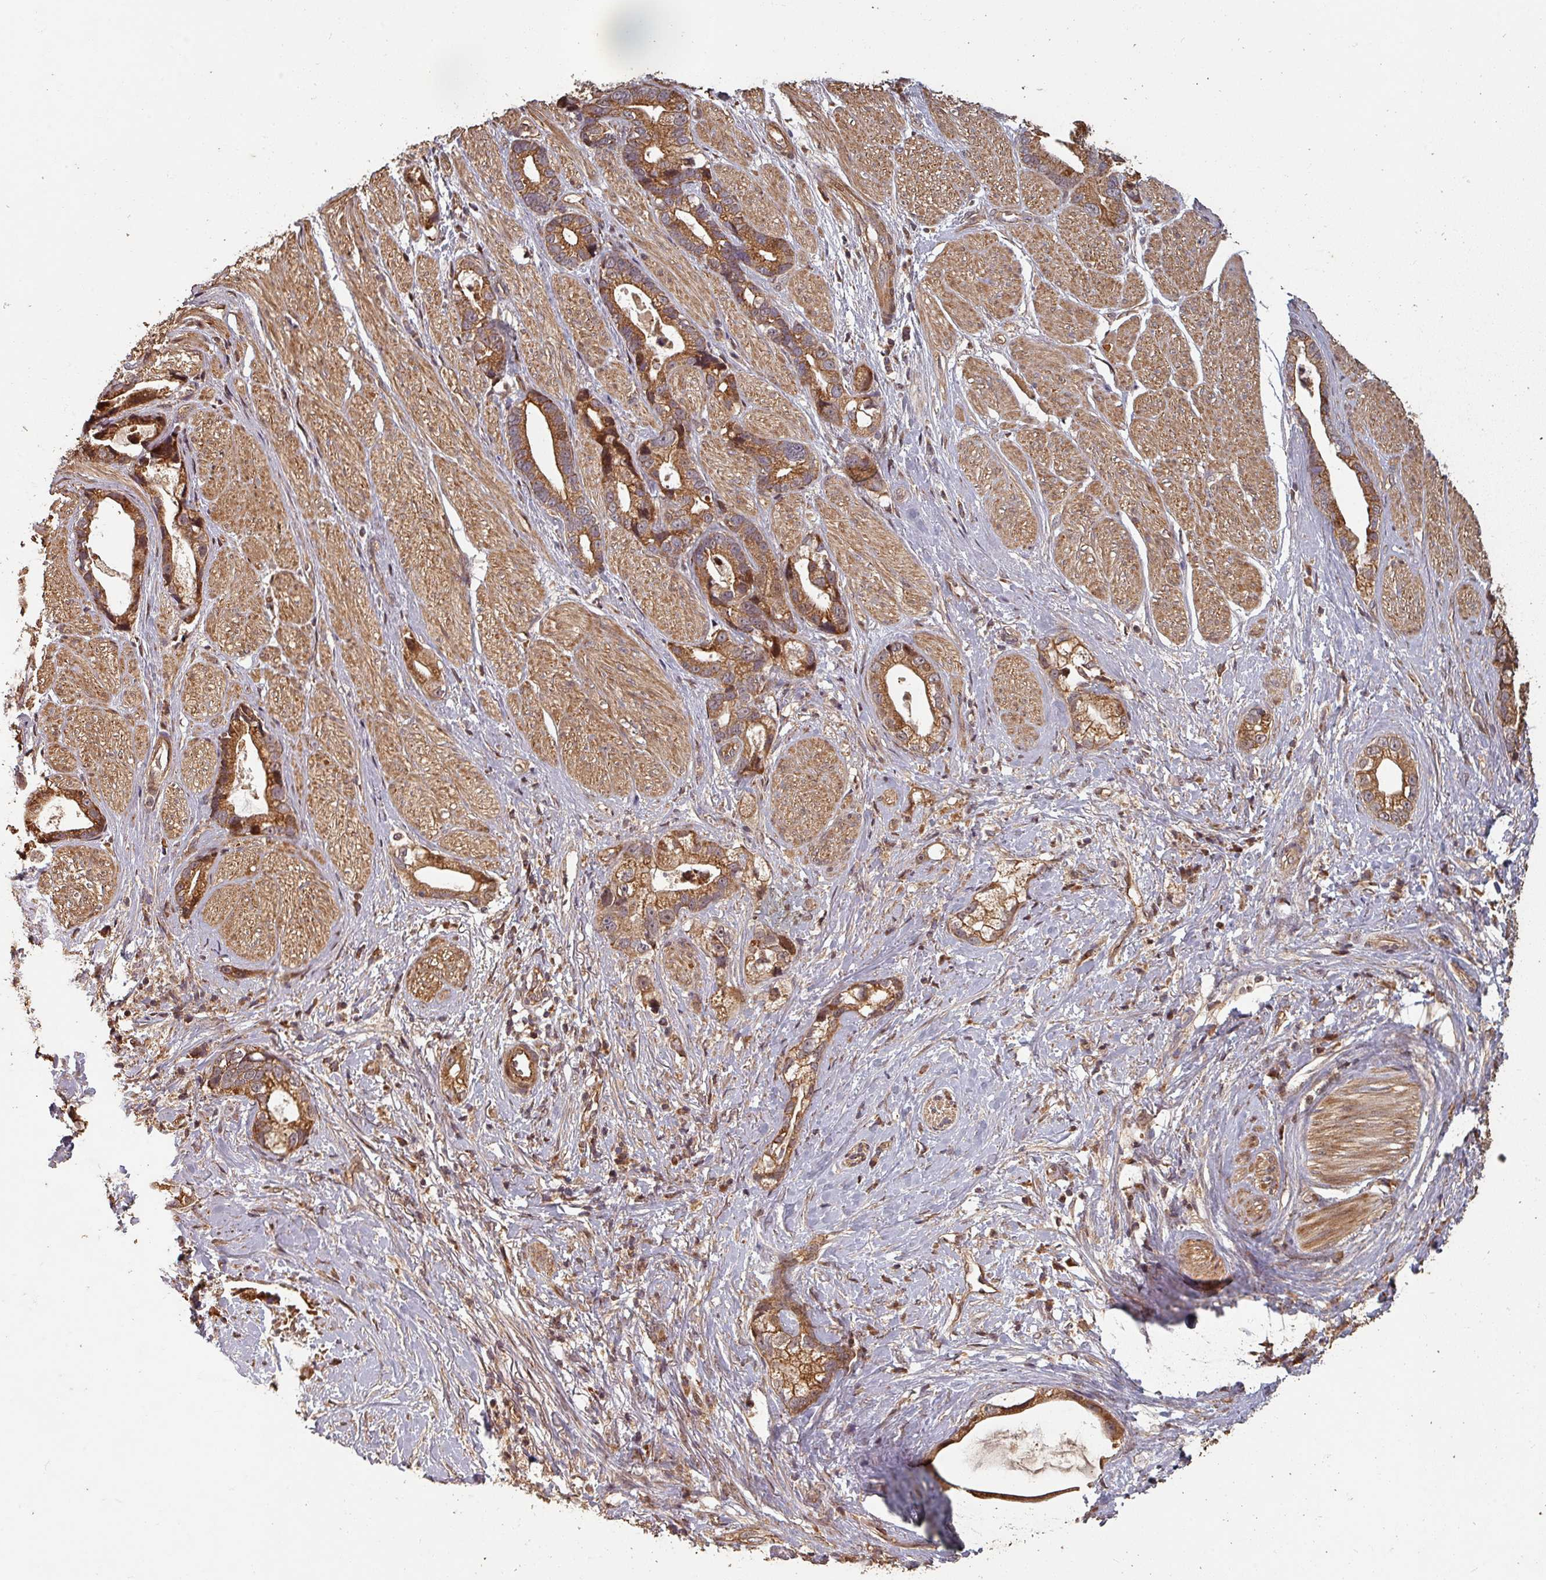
{"staining": {"intensity": "moderate", "quantity": ">75%", "location": "cytoplasmic/membranous"}, "tissue": "stomach cancer", "cell_type": "Tumor cells", "image_type": "cancer", "snomed": [{"axis": "morphology", "description": "Adenocarcinoma, NOS"}, {"axis": "topography", "description": "Stomach"}], "caption": "An immunohistochemistry micrograph of neoplastic tissue is shown. Protein staining in brown labels moderate cytoplasmic/membranous positivity in stomach cancer (adenocarcinoma) within tumor cells. (Stains: DAB (3,3'-diaminobenzidine) in brown, nuclei in blue, Microscopy: brightfield microscopy at high magnification).", "gene": "EID1", "patient": {"sex": "male", "age": 55}}